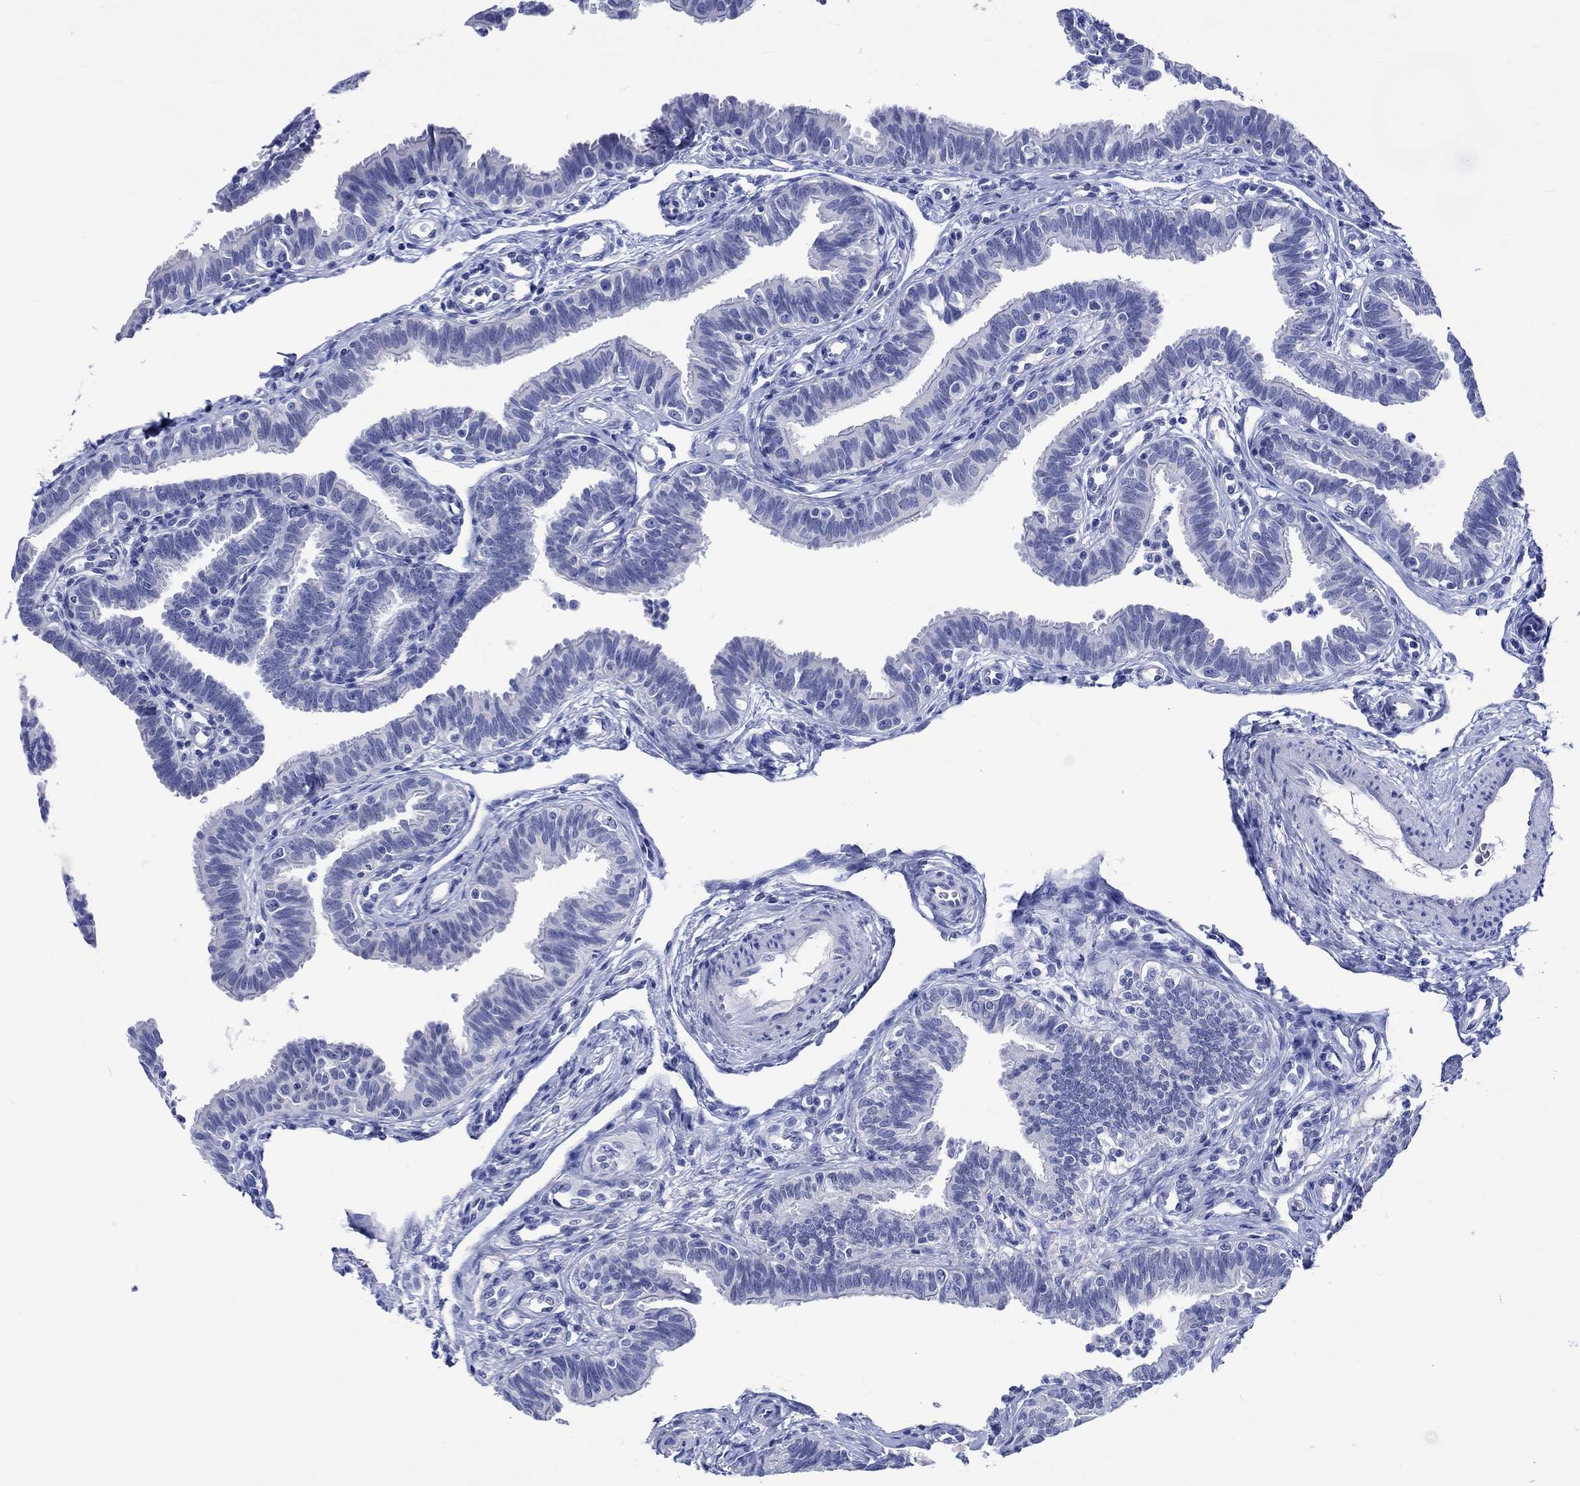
{"staining": {"intensity": "negative", "quantity": "none", "location": "none"}, "tissue": "fallopian tube", "cell_type": "Glandular cells", "image_type": "normal", "snomed": [{"axis": "morphology", "description": "Normal tissue, NOS"}, {"axis": "topography", "description": "Fallopian tube"}], "caption": "Fallopian tube was stained to show a protein in brown. There is no significant expression in glandular cells. The staining was performed using DAB (3,3'-diaminobenzidine) to visualize the protein expression in brown, while the nuclei were stained in blue with hematoxylin (Magnification: 20x).", "gene": "KLHL33", "patient": {"sex": "female", "age": 36}}